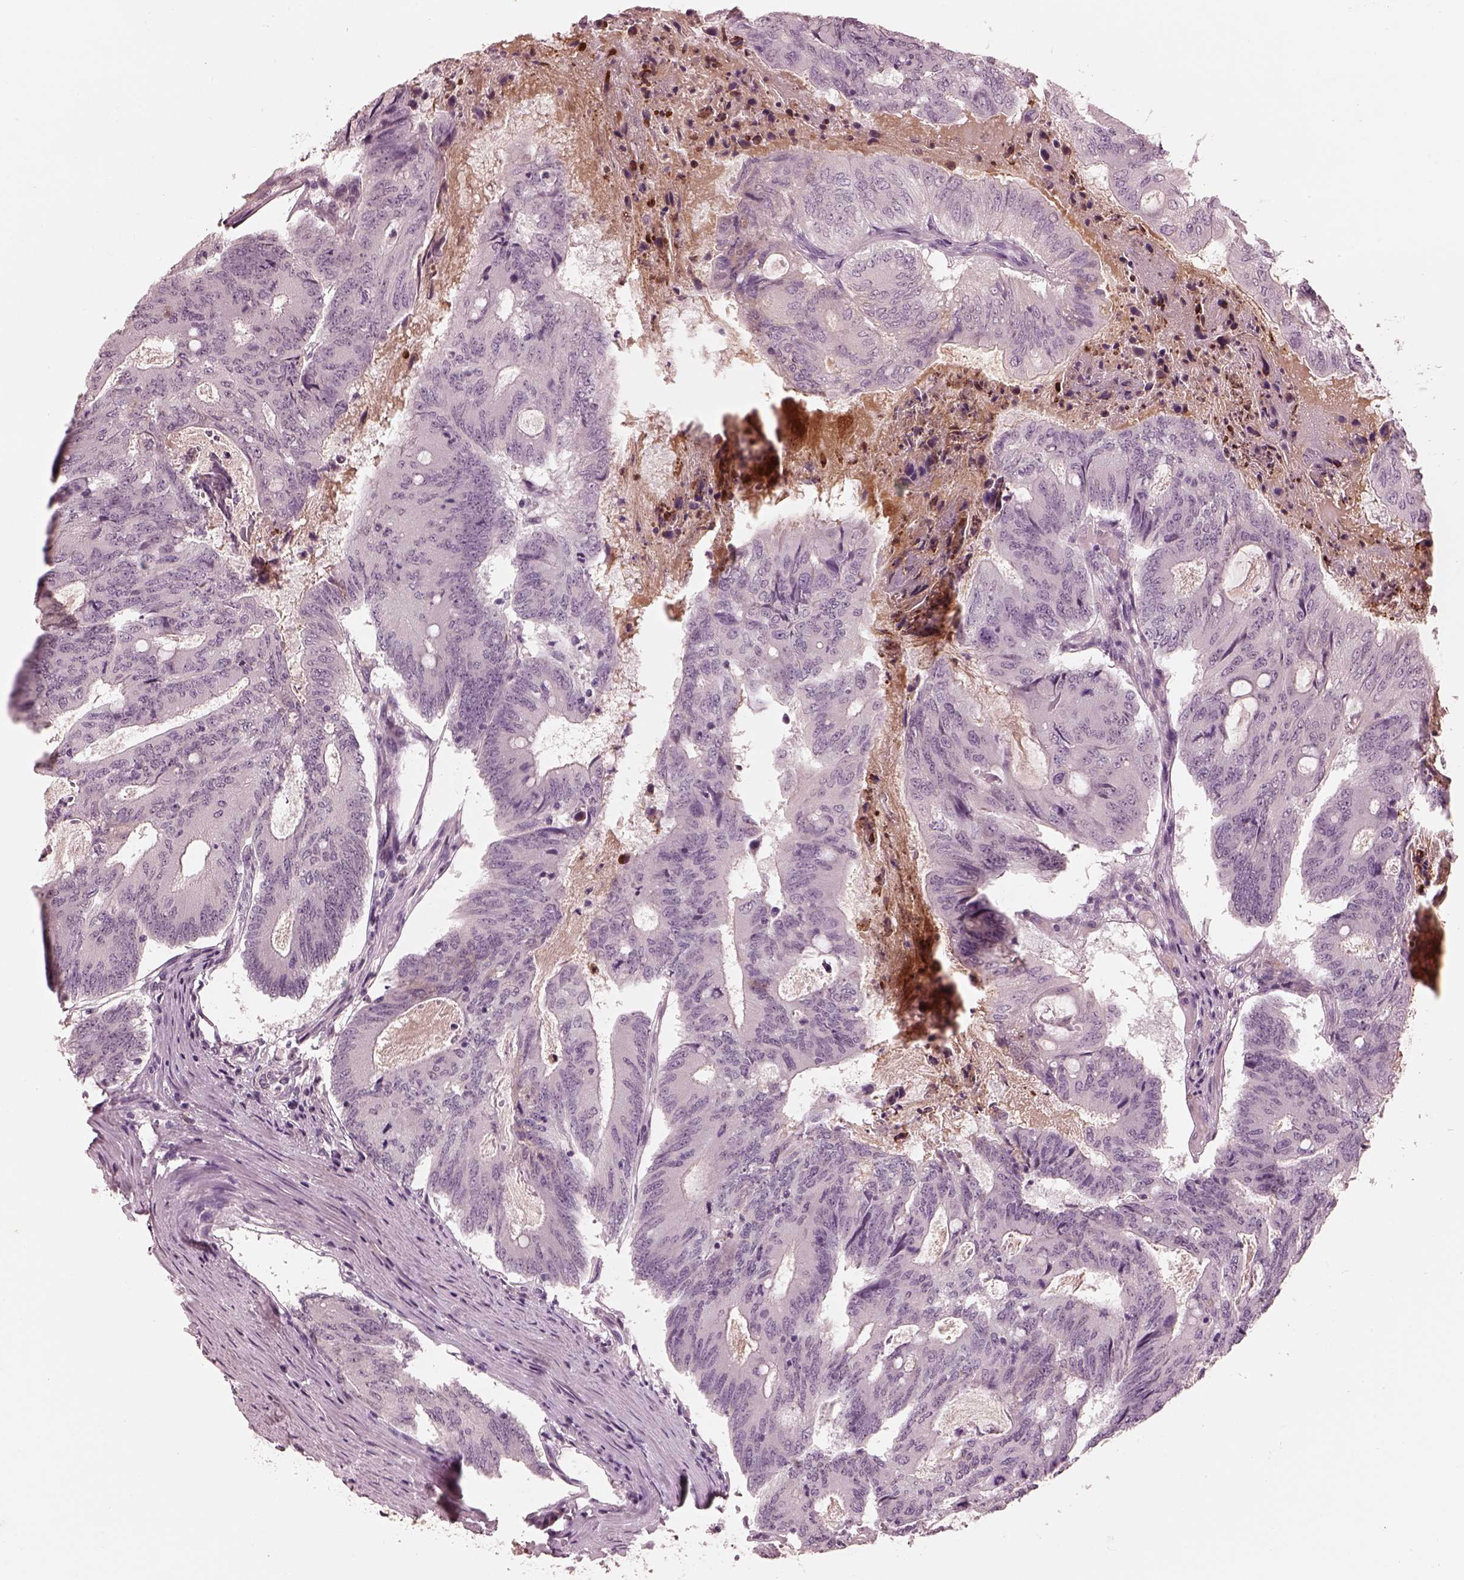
{"staining": {"intensity": "negative", "quantity": "none", "location": "none"}, "tissue": "colorectal cancer", "cell_type": "Tumor cells", "image_type": "cancer", "snomed": [{"axis": "morphology", "description": "Adenocarcinoma, NOS"}, {"axis": "topography", "description": "Colon"}], "caption": "An immunohistochemistry photomicrograph of adenocarcinoma (colorectal) is shown. There is no staining in tumor cells of adenocarcinoma (colorectal).", "gene": "KCNA2", "patient": {"sex": "female", "age": 70}}